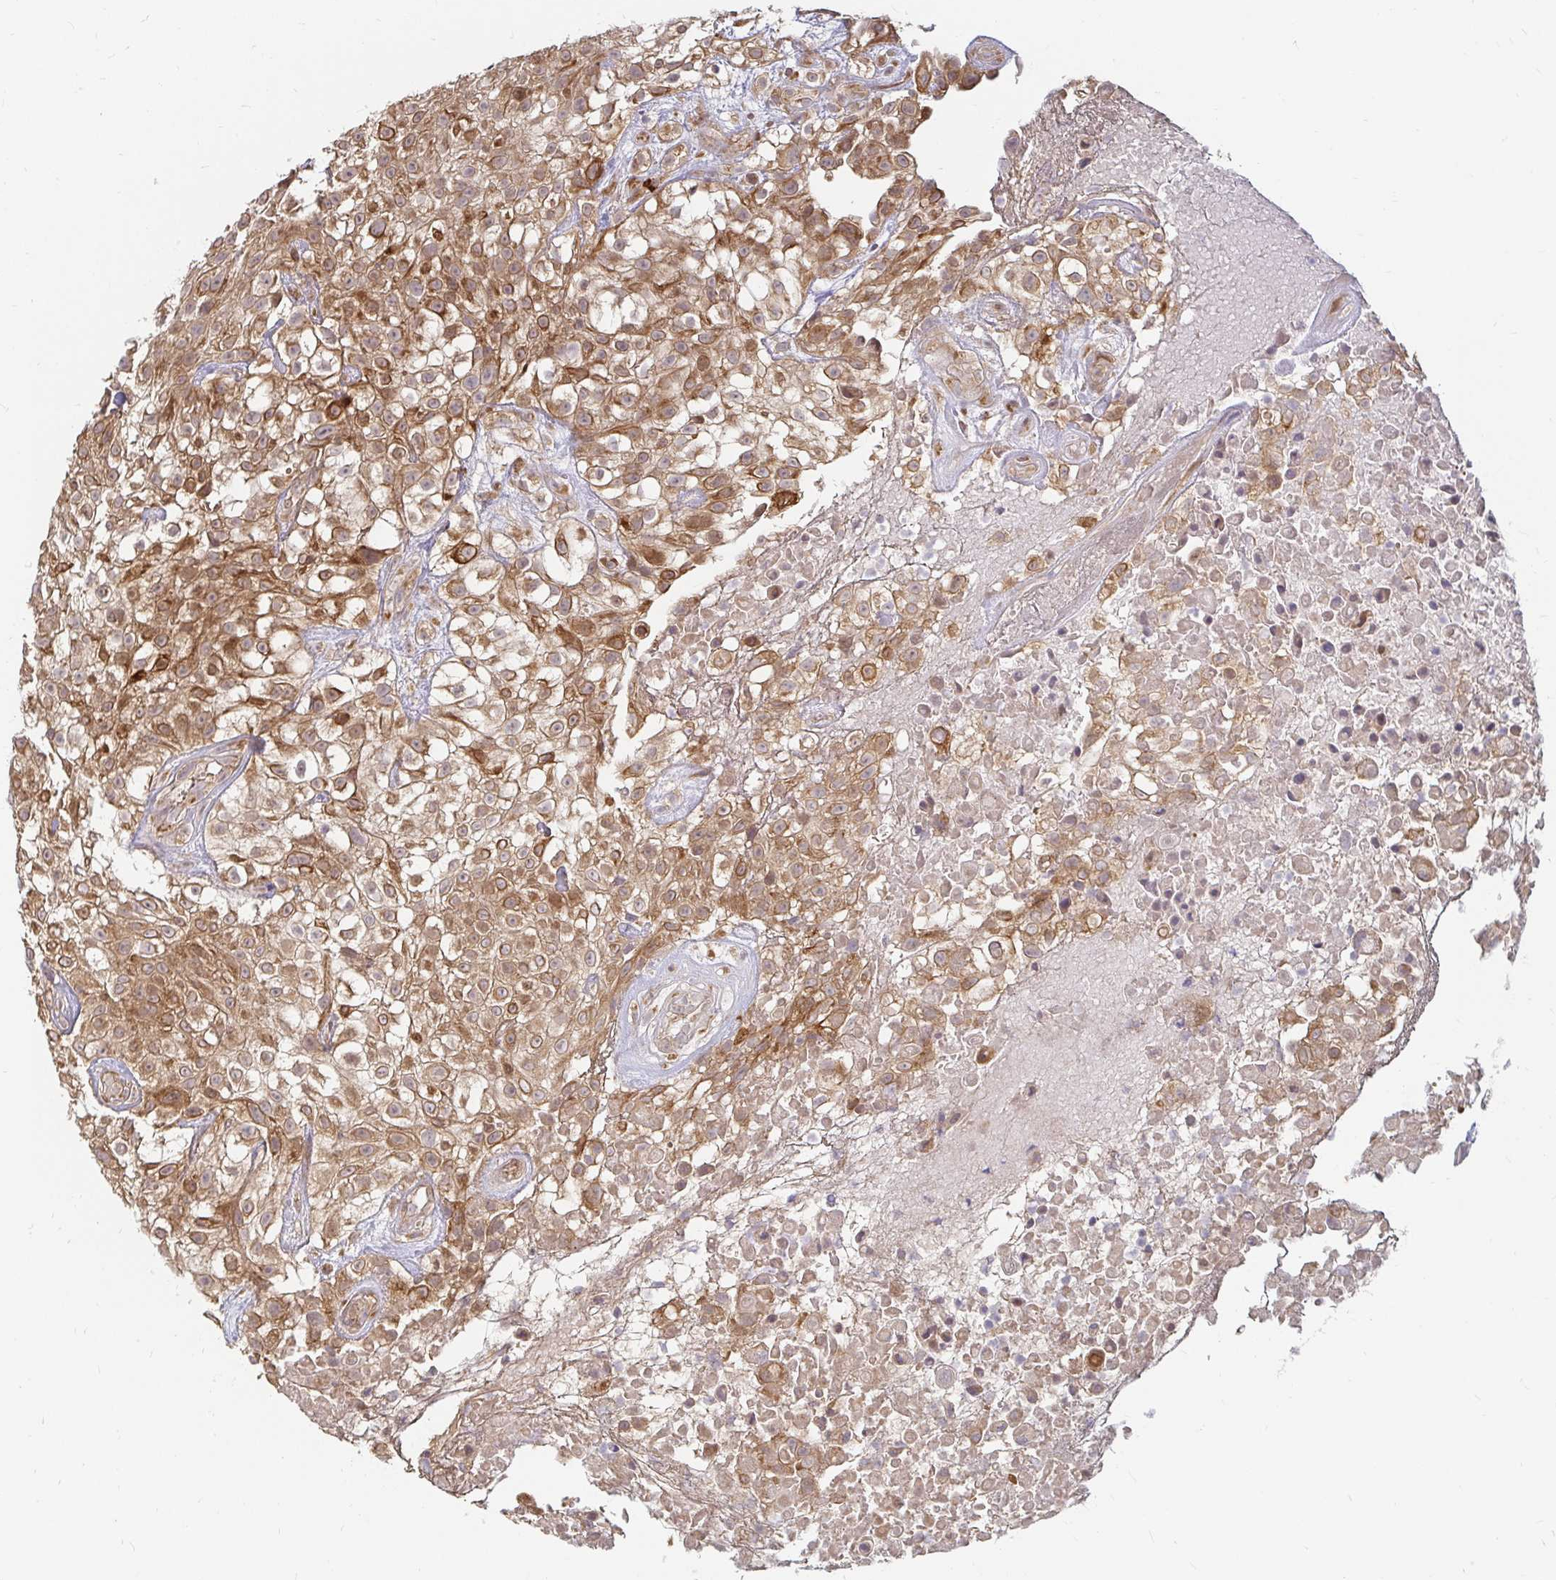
{"staining": {"intensity": "moderate", "quantity": ">75%", "location": "cytoplasmic/membranous"}, "tissue": "urothelial cancer", "cell_type": "Tumor cells", "image_type": "cancer", "snomed": [{"axis": "morphology", "description": "Urothelial carcinoma, High grade"}, {"axis": "topography", "description": "Urinary bladder"}], "caption": "High-grade urothelial carcinoma was stained to show a protein in brown. There is medium levels of moderate cytoplasmic/membranous expression in approximately >75% of tumor cells.", "gene": "CAST", "patient": {"sex": "male", "age": 56}}